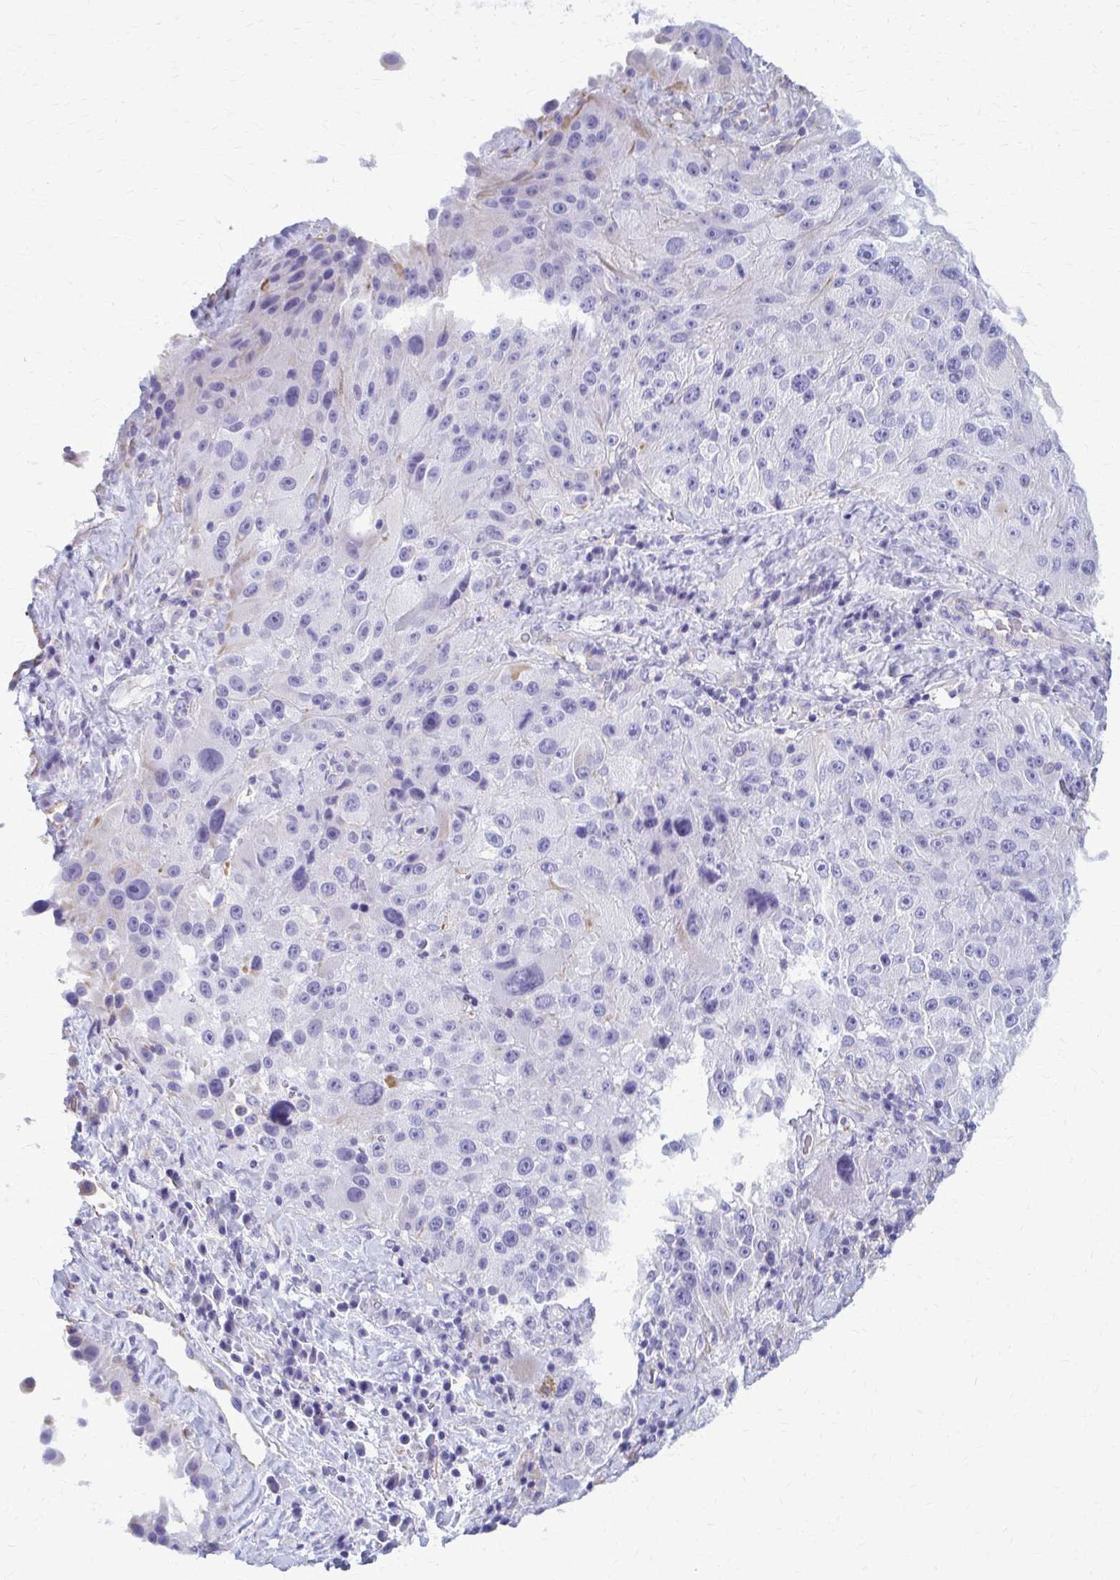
{"staining": {"intensity": "negative", "quantity": "none", "location": "none"}, "tissue": "melanoma", "cell_type": "Tumor cells", "image_type": "cancer", "snomed": [{"axis": "morphology", "description": "Malignant melanoma, Metastatic site"}, {"axis": "topography", "description": "Lymph node"}], "caption": "Melanoma stained for a protein using immunohistochemistry shows no expression tumor cells.", "gene": "GFAP", "patient": {"sex": "male", "age": 62}}